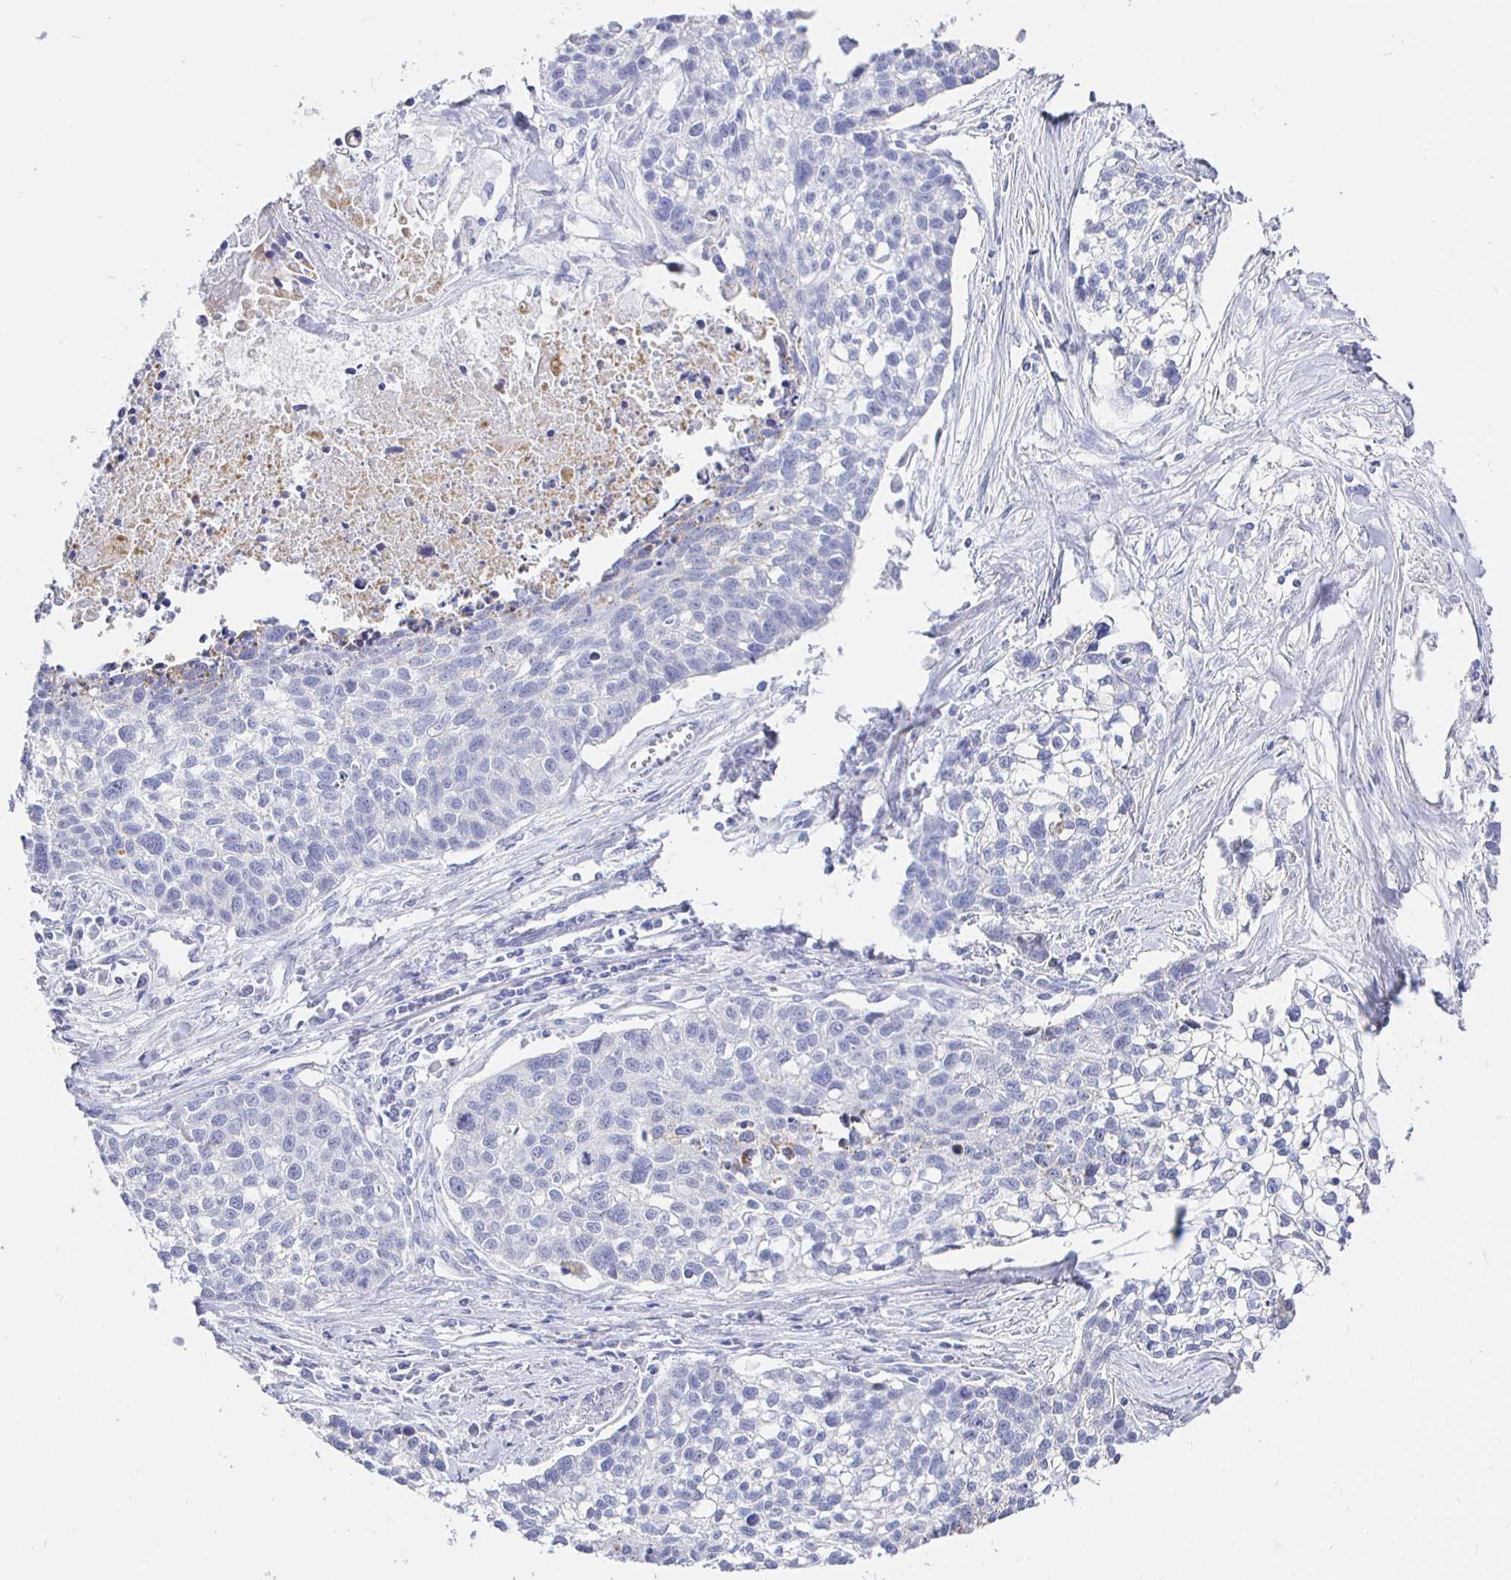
{"staining": {"intensity": "negative", "quantity": "none", "location": "none"}, "tissue": "lung cancer", "cell_type": "Tumor cells", "image_type": "cancer", "snomed": [{"axis": "morphology", "description": "Squamous cell carcinoma, NOS"}, {"axis": "topography", "description": "Lung"}], "caption": "There is no significant positivity in tumor cells of lung cancer (squamous cell carcinoma).", "gene": "CR2", "patient": {"sex": "male", "age": 74}}